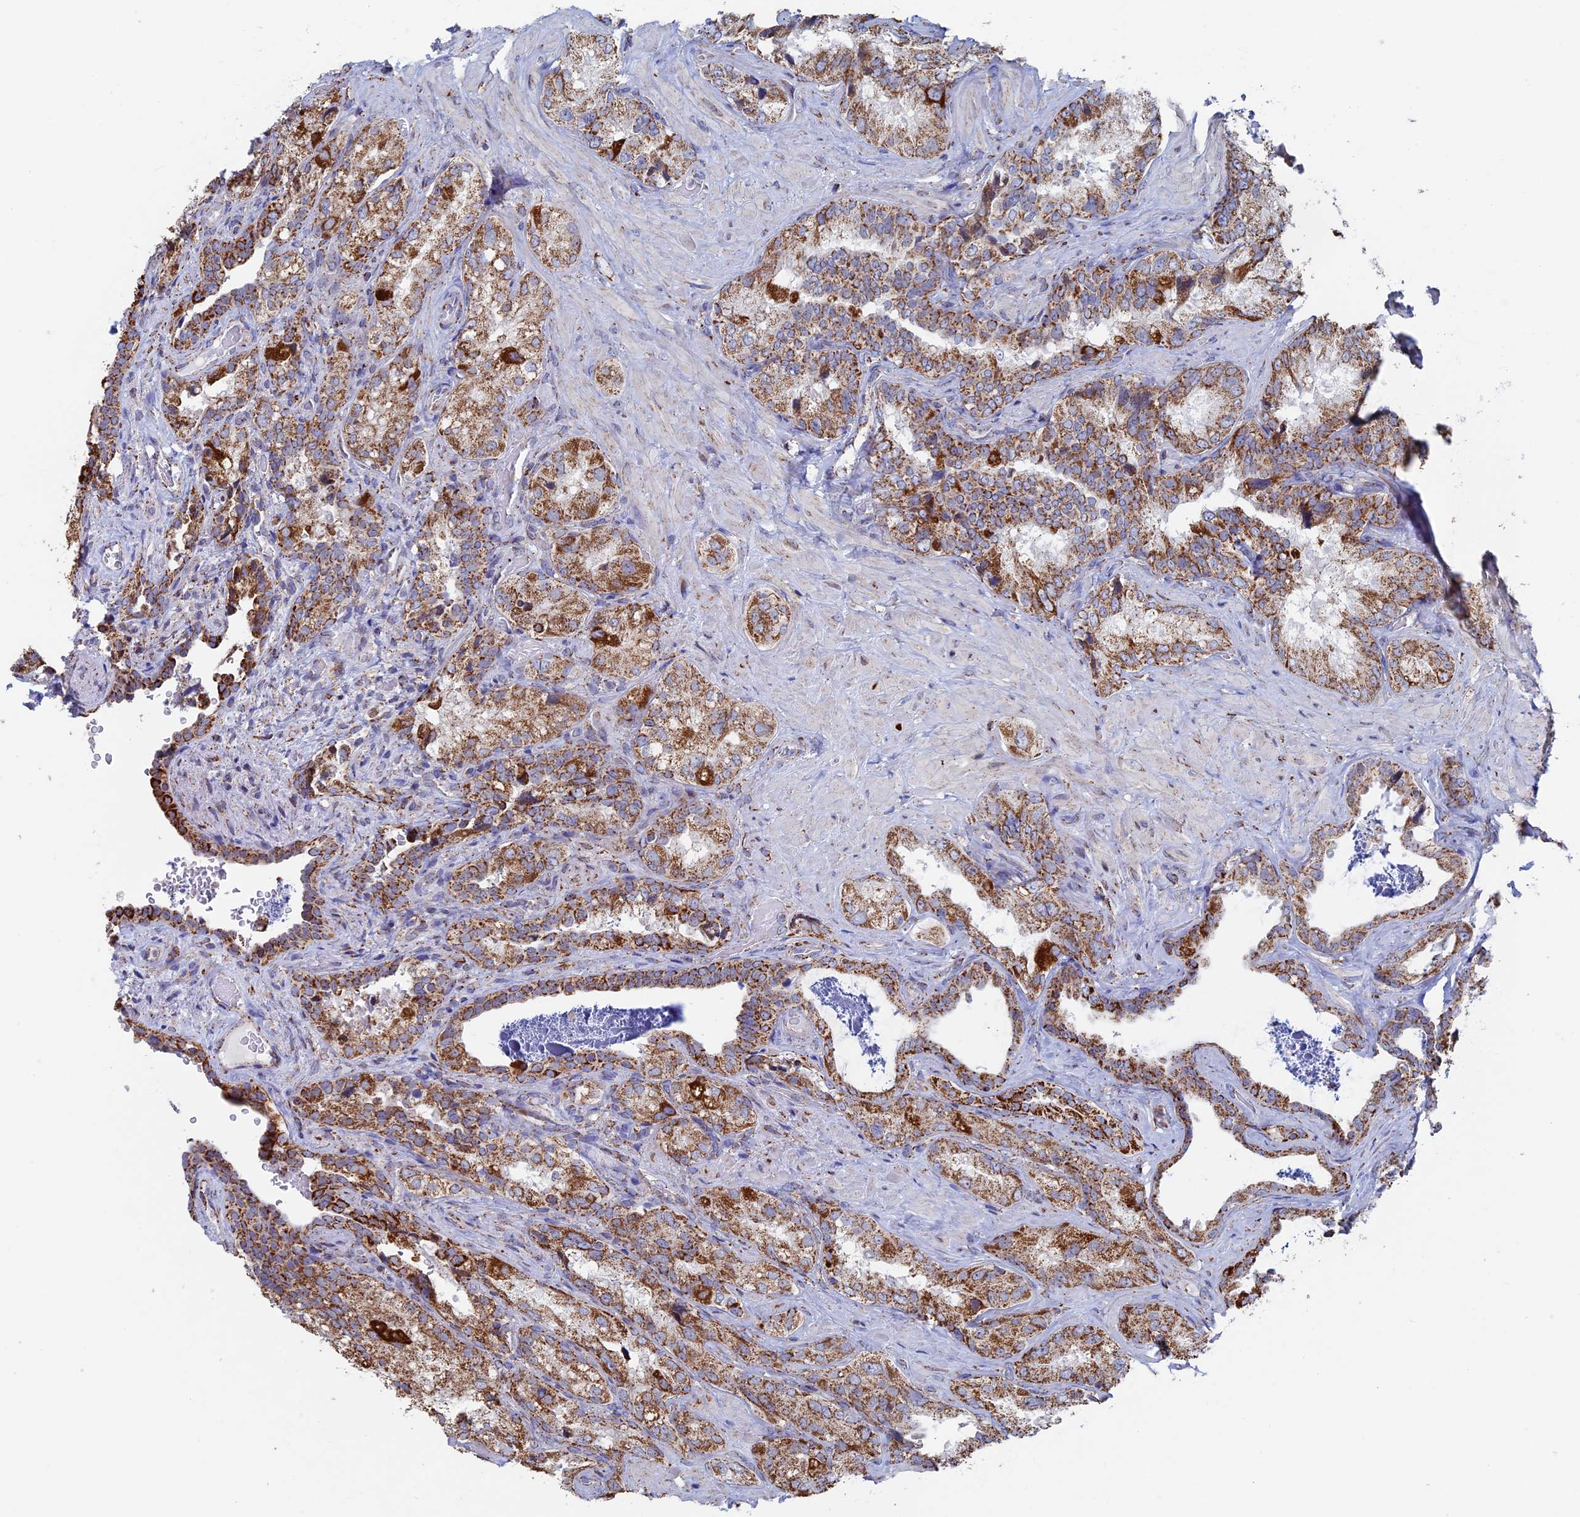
{"staining": {"intensity": "strong", "quantity": ">75%", "location": "cytoplasmic/membranous"}, "tissue": "seminal vesicle", "cell_type": "Glandular cells", "image_type": "normal", "snomed": [{"axis": "morphology", "description": "Normal tissue, NOS"}, {"axis": "topography", "description": "Seminal veicle"}, {"axis": "topography", "description": "Peripheral nerve tissue"}], "caption": "A photomicrograph showing strong cytoplasmic/membranous expression in about >75% of glandular cells in normal seminal vesicle, as visualized by brown immunohistochemical staining.", "gene": "SEC24D", "patient": {"sex": "male", "age": 67}}